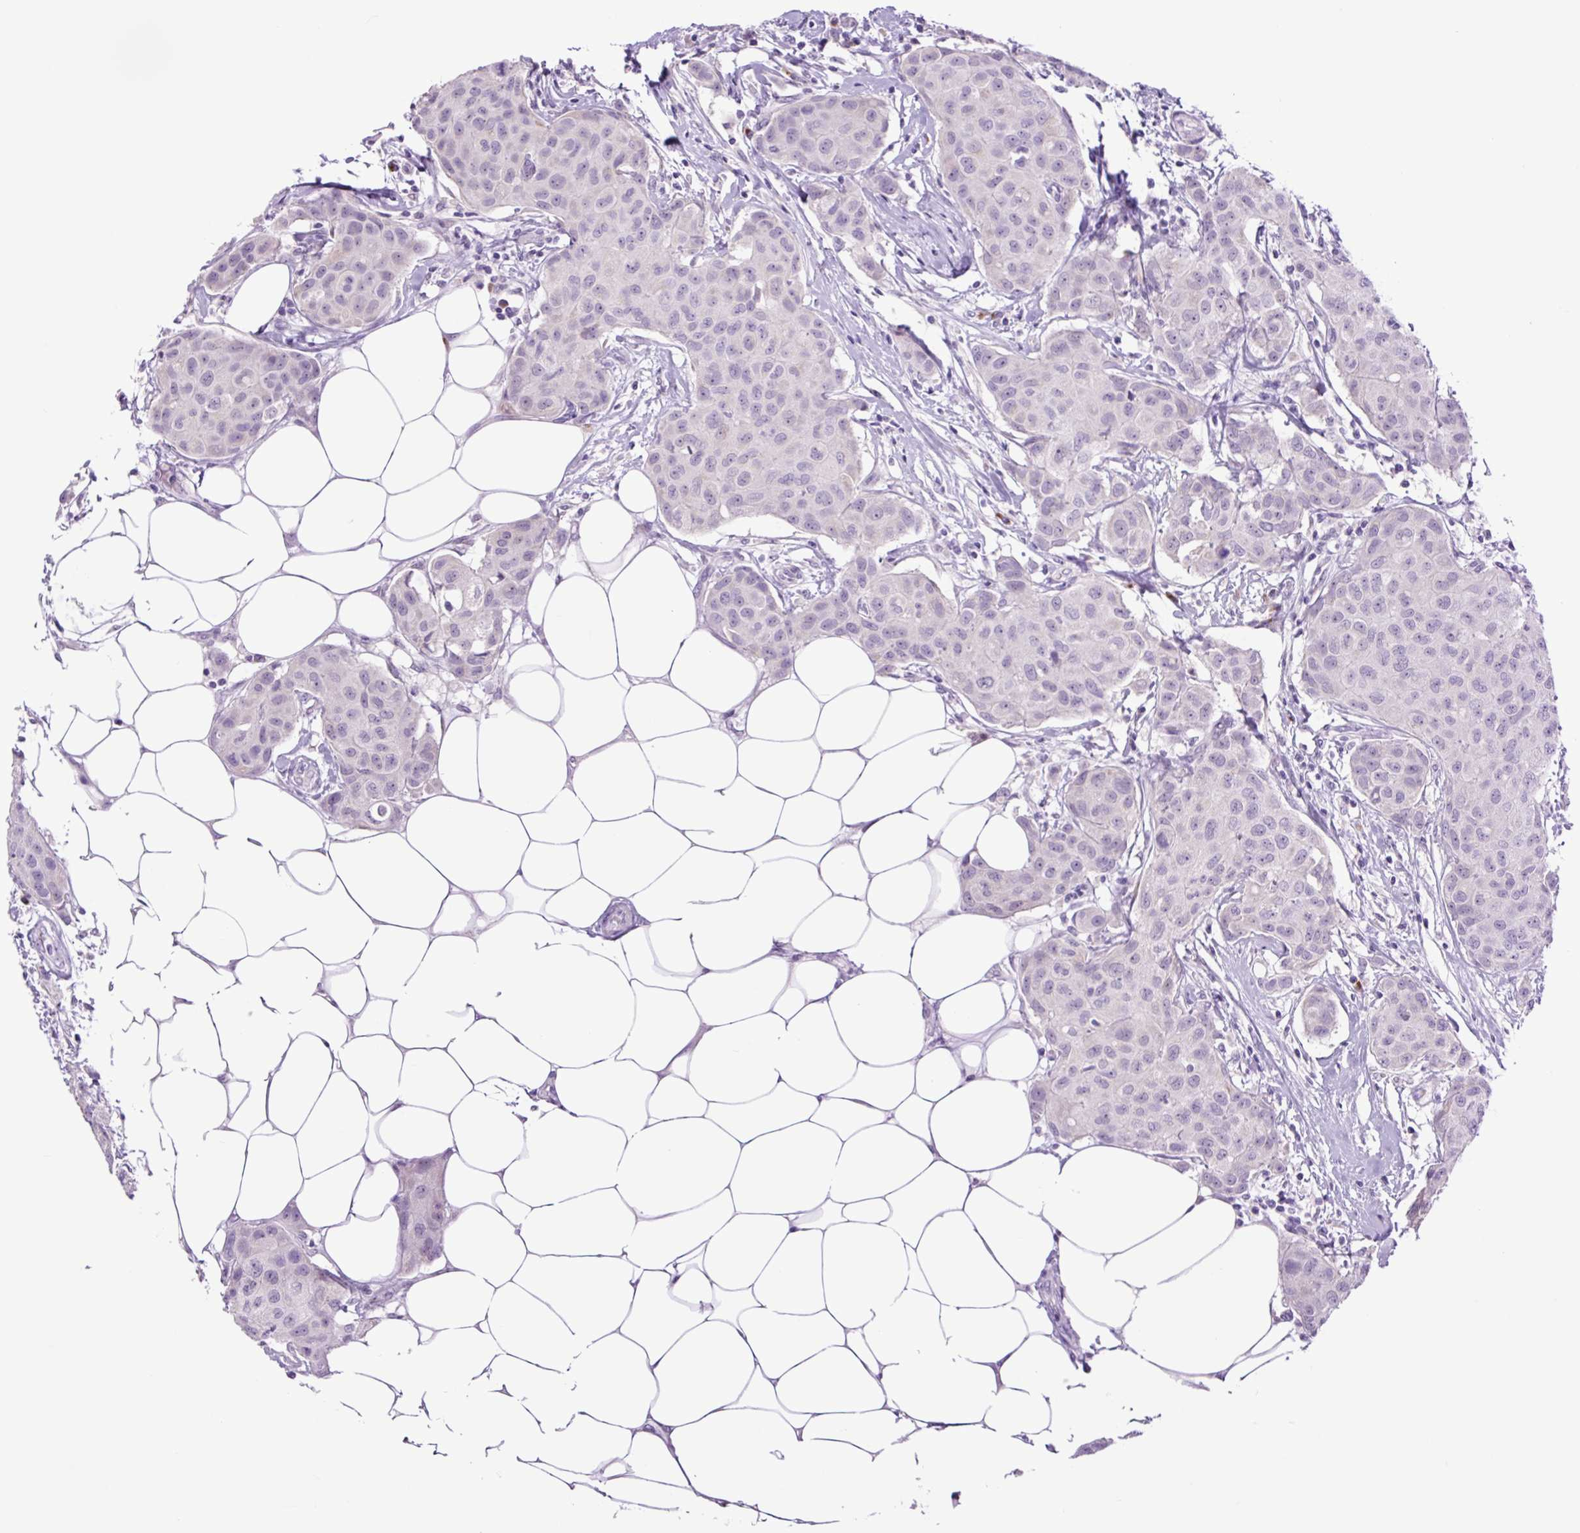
{"staining": {"intensity": "negative", "quantity": "none", "location": "none"}, "tissue": "breast cancer", "cell_type": "Tumor cells", "image_type": "cancer", "snomed": [{"axis": "morphology", "description": "Duct carcinoma"}, {"axis": "topography", "description": "Breast"}, {"axis": "topography", "description": "Lymph node"}], "caption": "This is an immunohistochemistry (IHC) photomicrograph of breast cancer (infiltrating ductal carcinoma). There is no staining in tumor cells.", "gene": "MFSD3", "patient": {"sex": "female", "age": 80}}